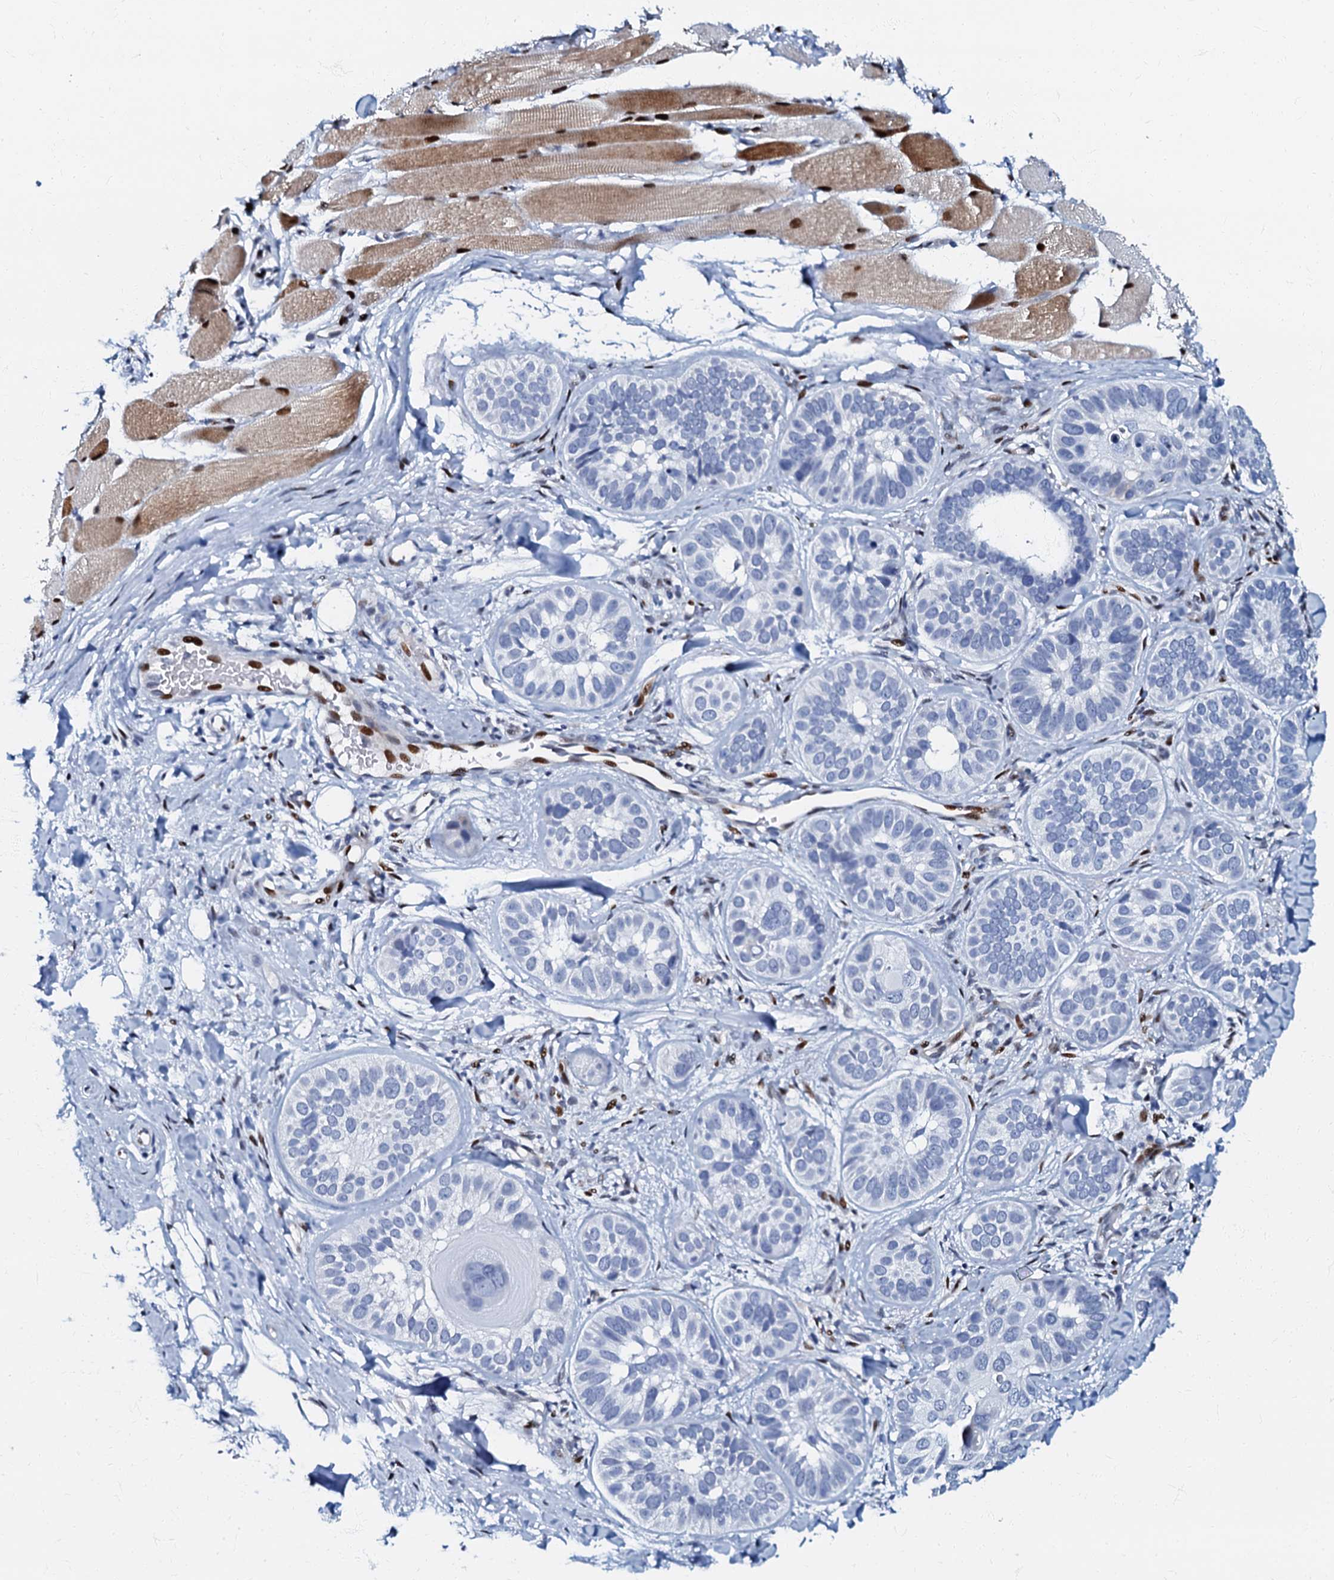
{"staining": {"intensity": "negative", "quantity": "none", "location": "none"}, "tissue": "skin cancer", "cell_type": "Tumor cells", "image_type": "cancer", "snomed": [{"axis": "morphology", "description": "Basal cell carcinoma"}, {"axis": "topography", "description": "Skin"}], "caption": "Immunohistochemical staining of human basal cell carcinoma (skin) shows no significant positivity in tumor cells.", "gene": "MFSD5", "patient": {"sex": "male", "age": 62}}